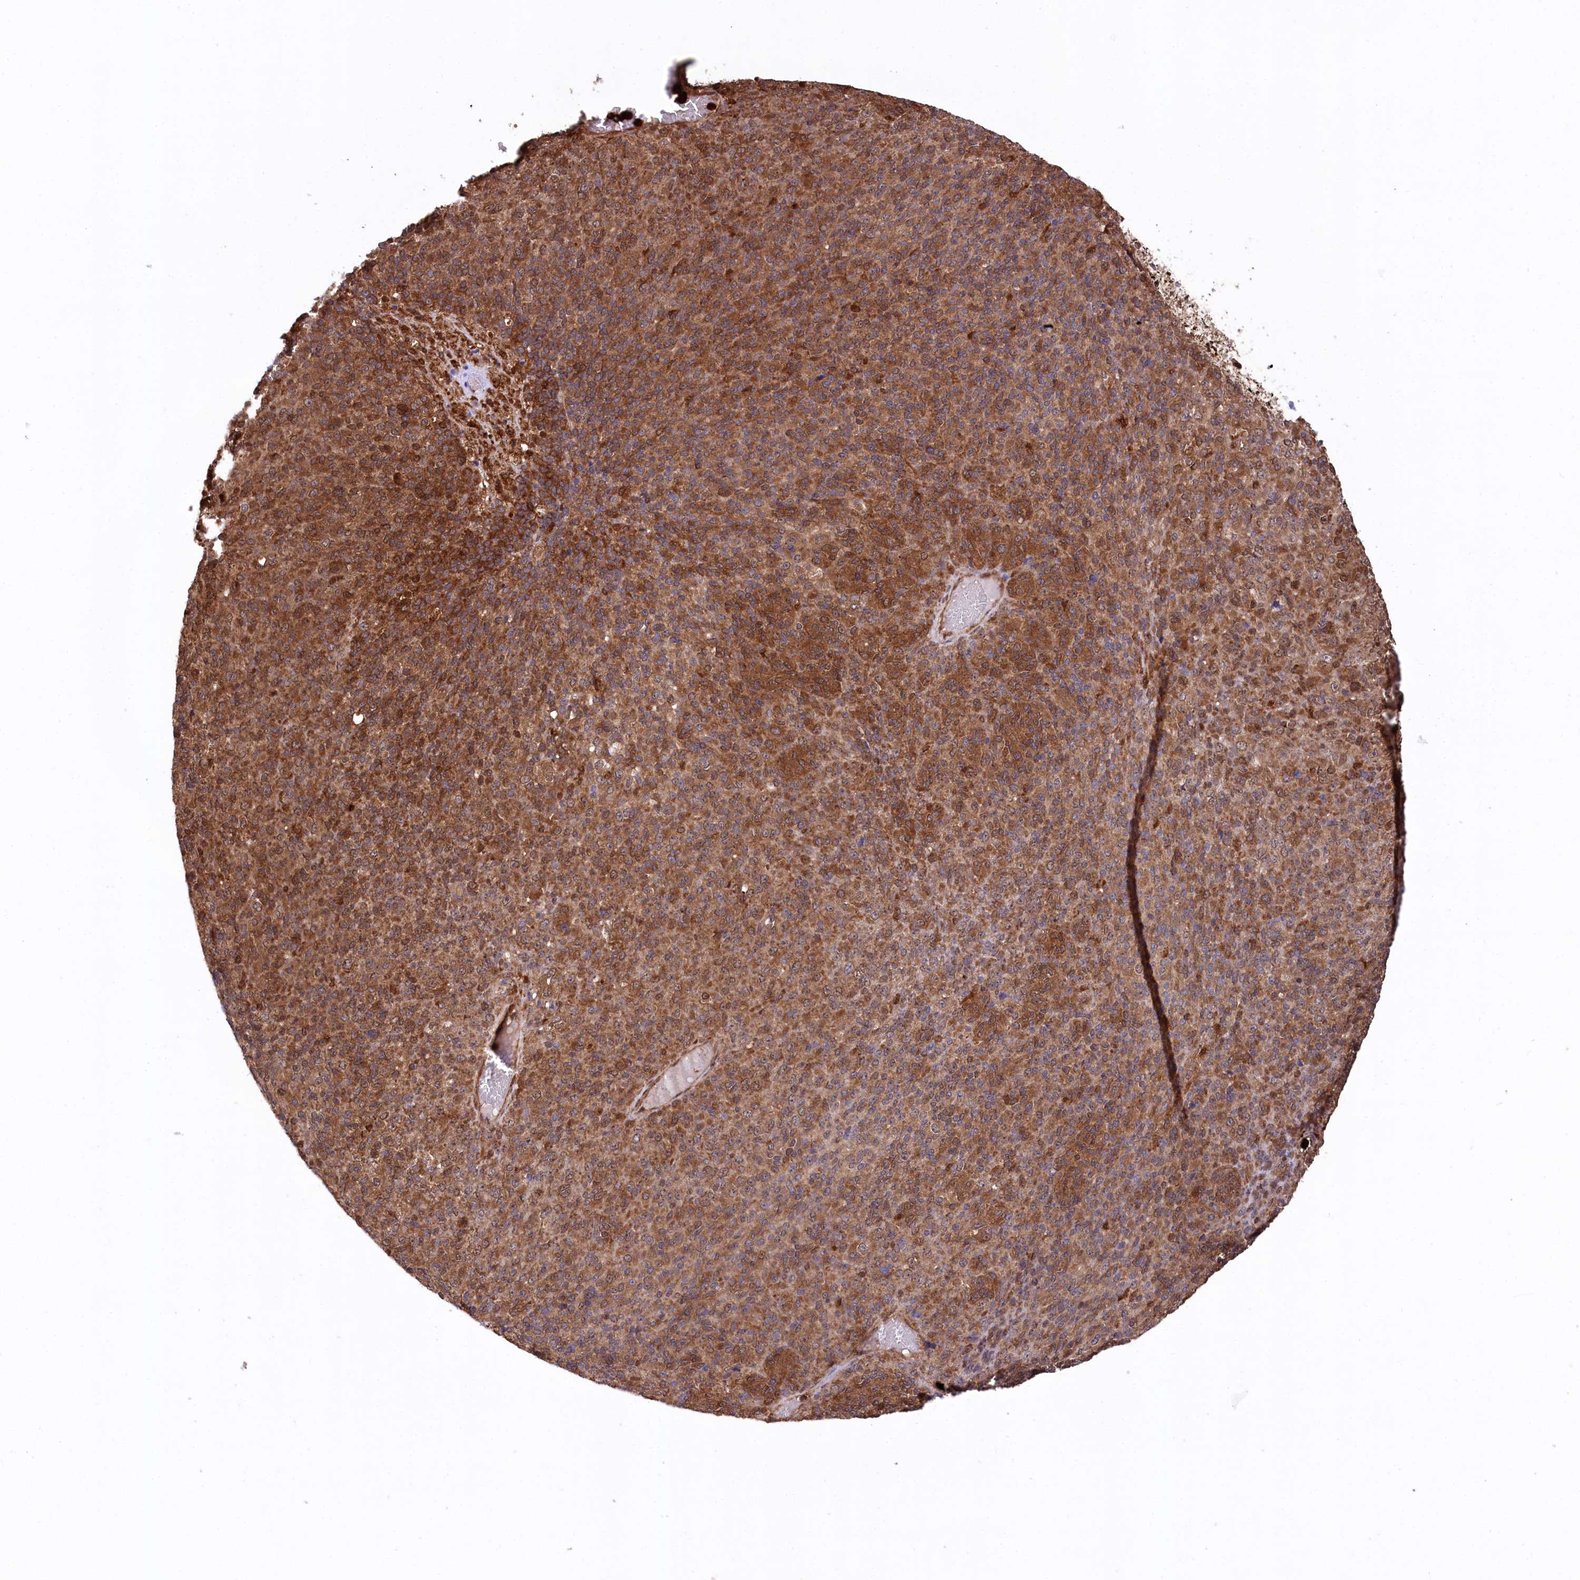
{"staining": {"intensity": "strong", "quantity": ">75%", "location": "cytoplasmic/membranous"}, "tissue": "melanoma", "cell_type": "Tumor cells", "image_type": "cancer", "snomed": [{"axis": "morphology", "description": "Malignant melanoma, Metastatic site"}, {"axis": "topography", "description": "Brain"}], "caption": "The immunohistochemical stain labels strong cytoplasmic/membranous expression in tumor cells of melanoma tissue.", "gene": "LSG1", "patient": {"sex": "female", "age": 56}}